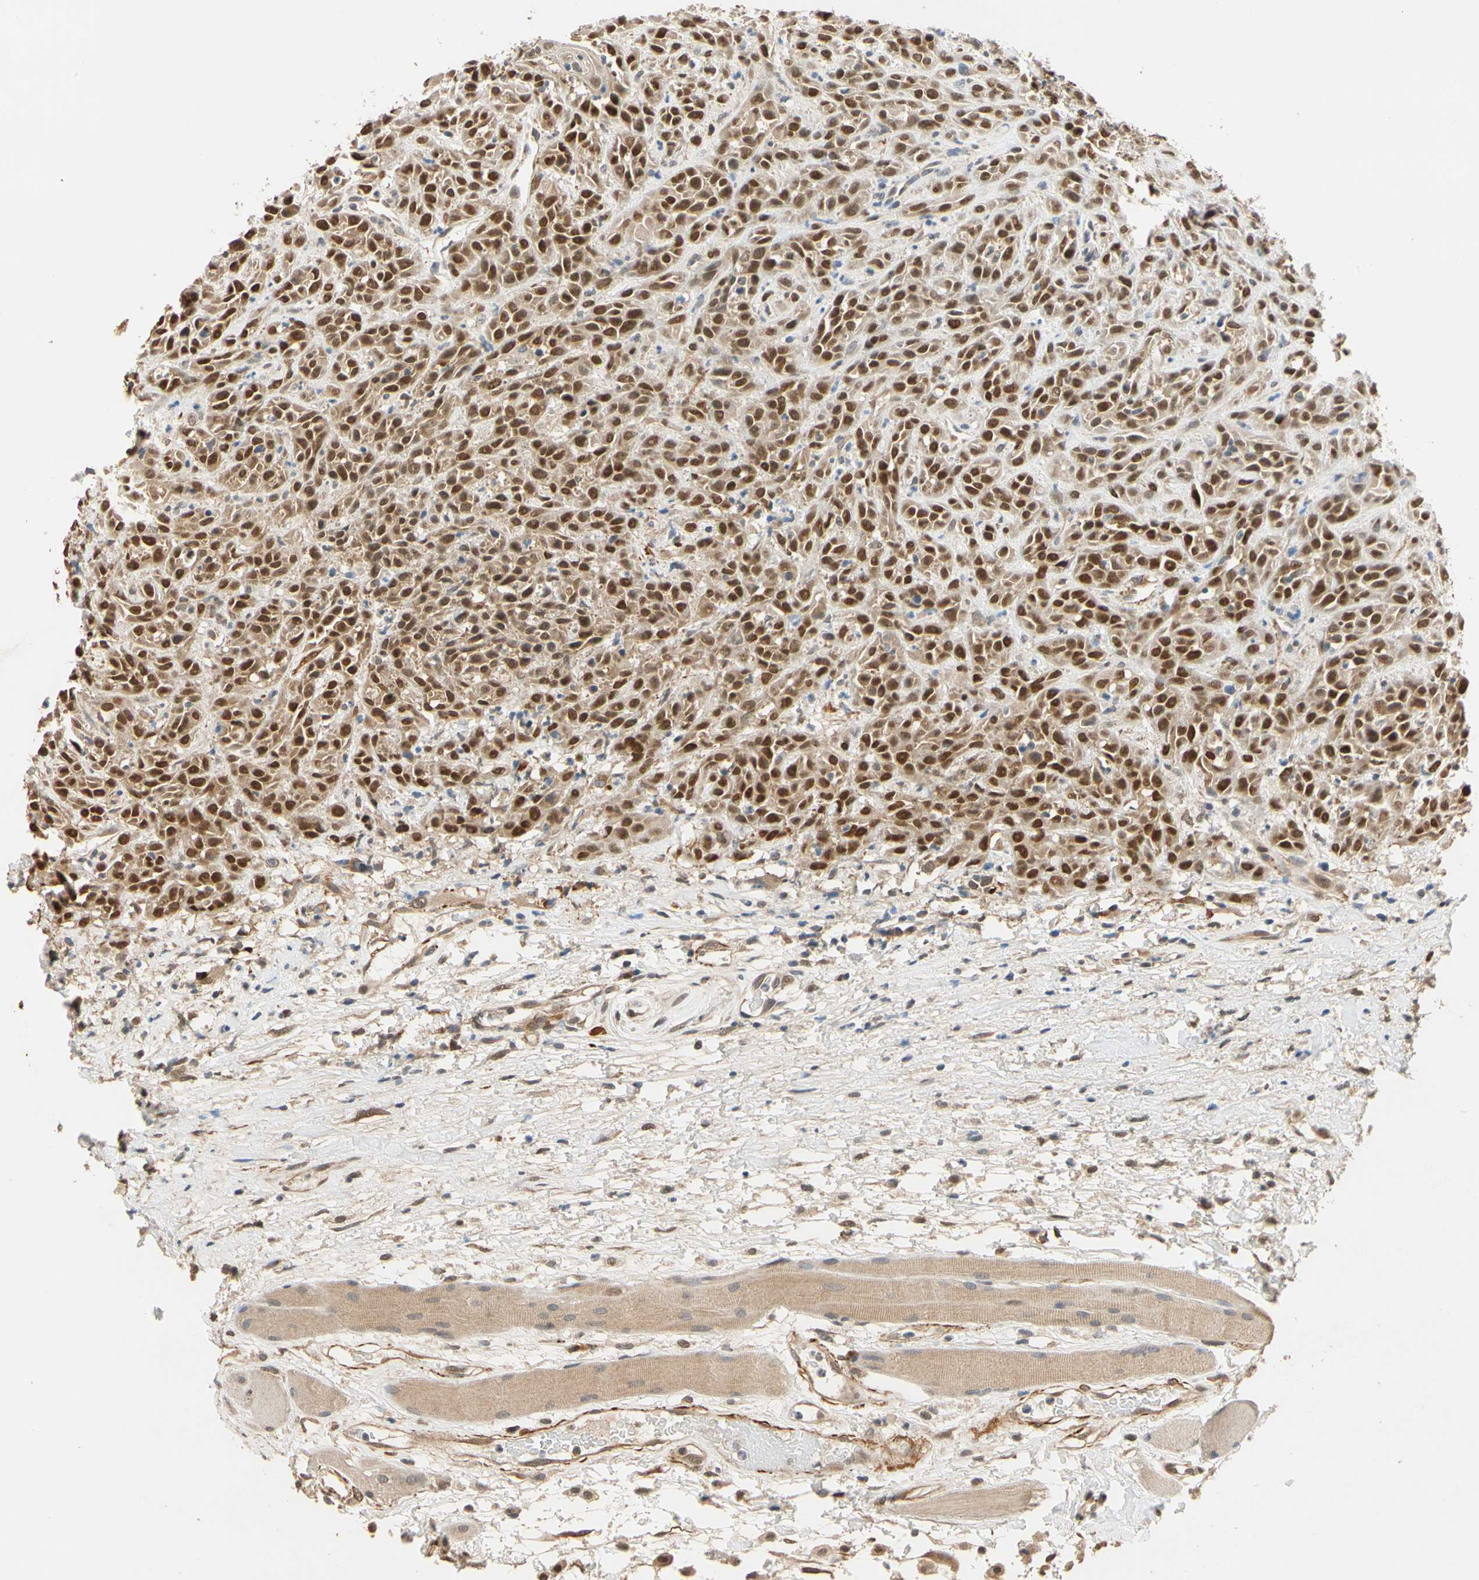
{"staining": {"intensity": "strong", "quantity": ">75%", "location": "nuclear"}, "tissue": "head and neck cancer", "cell_type": "Tumor cells", "image_type": "cancer", "snomed": [{"axis": "morphology", "description": "Normal tissue, NOS"}, {"axis": "morphology", "description": "Squamous cell carcinoma, NOS"}, {"axis": "topography", "description": "Cartilage tissue"}, {"axis": "topography", "description": "Head-Neck"}], "caption": "Immunohistochemistry (IHC) (DAB (3,3'-diaminobenzidine)) staining of head and neck squamous cell carcinoma shows strong nuclear protein staining in approximately >75% of tumor cells. (DAB (3,3'-diaminobenzidine) IHC with brightfield microscopy, high magnification).", "gene": "QSER1", "patient": {"sex": "male", "age": 62}}